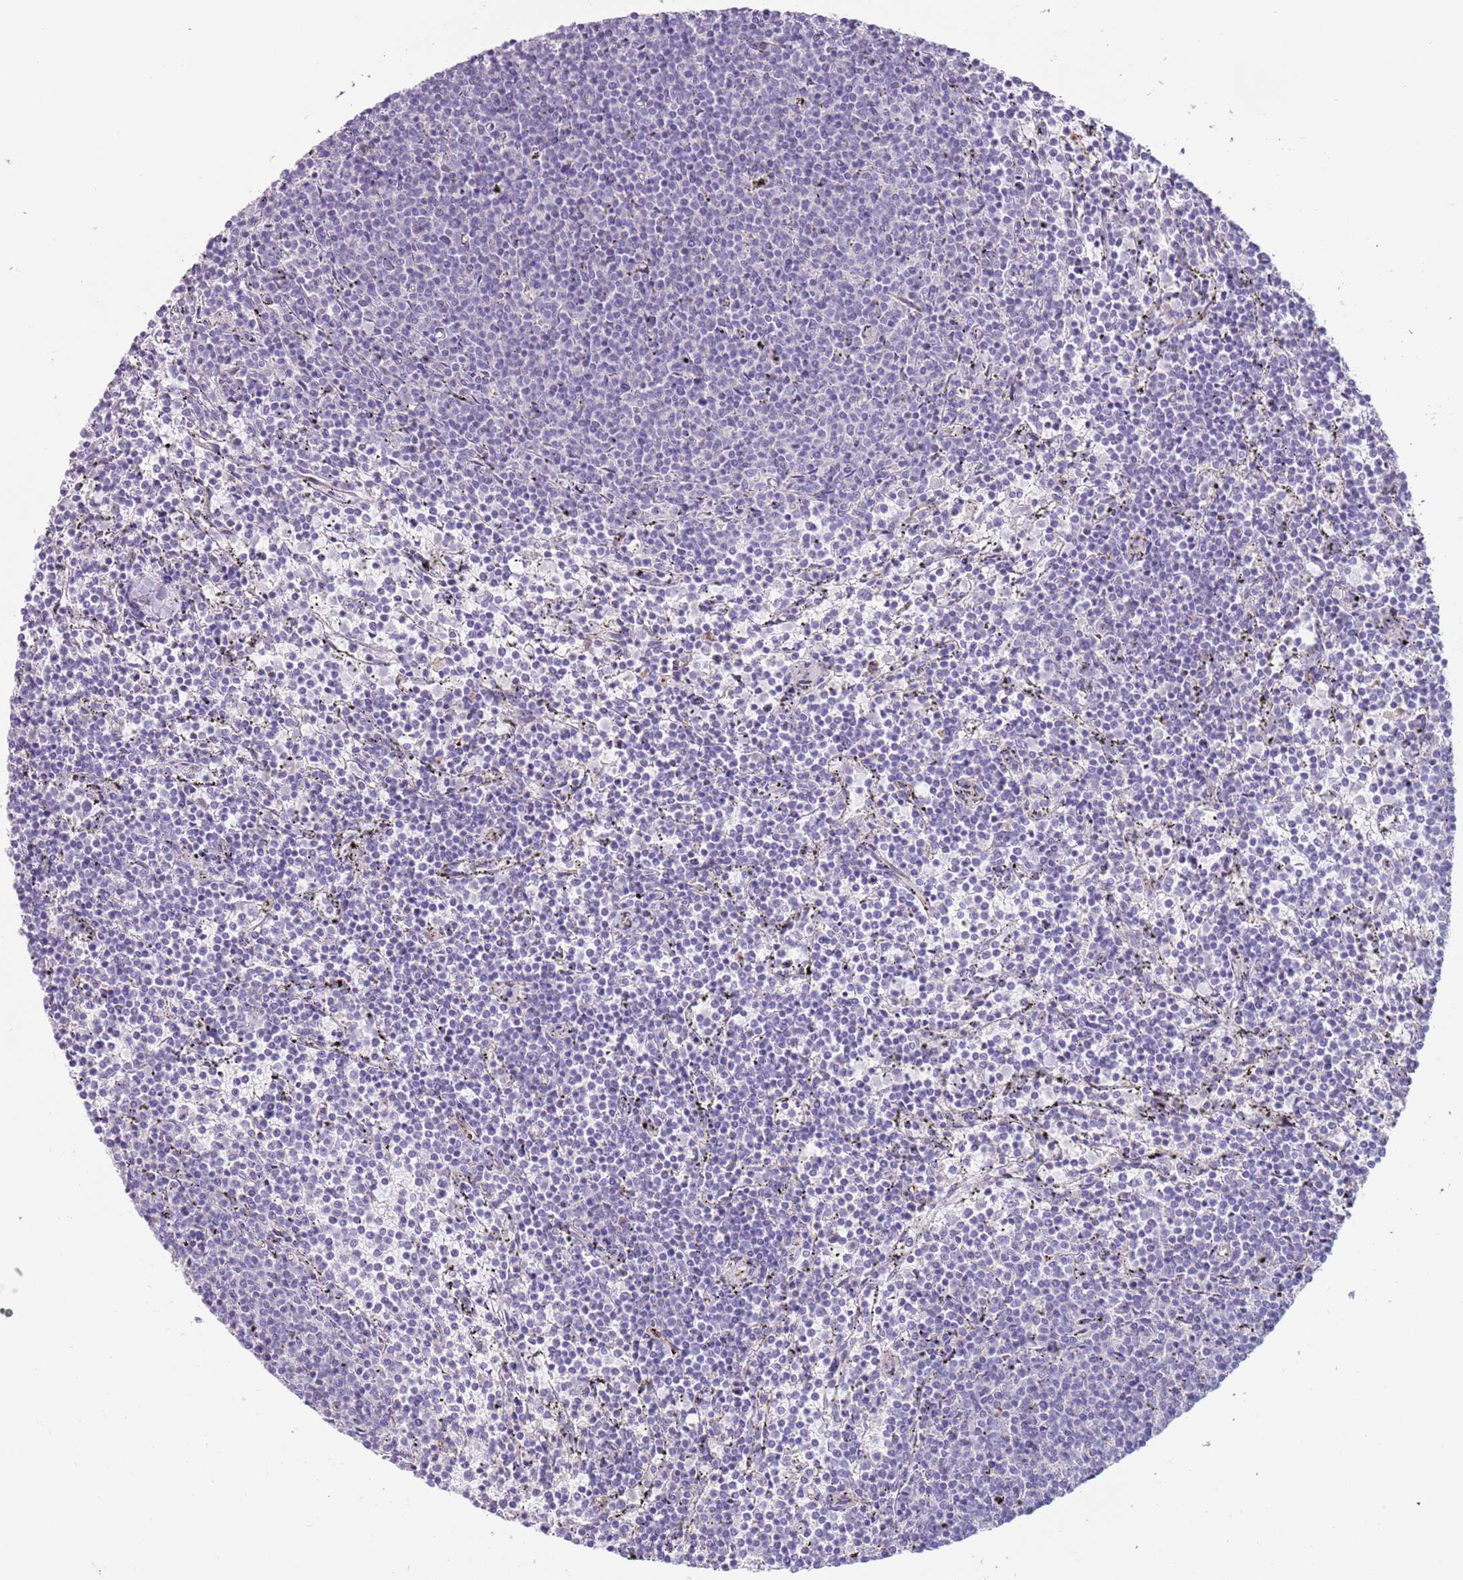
{"staining": {"intensity": "negative", "quantity": "none", "location": "none"}, "tissue": "lymphoma", "cell_type": "Tumor cells", "image_type": "cancer", "snomed": [{"axis": "morphology", "description": "Malignant lymphoma, non-Hodgkin's type, Low grade"}, {"axis": "topography", "description": "Spleen"}], "caption": "This is an immunohistochemistry photomicrograph of malignant lymphoma, non-Hodgkin's type (low-grade). There is no expression in tumor cells.", "gene": "LRRN3", "patient": {"sex": "female", "age": 50}}